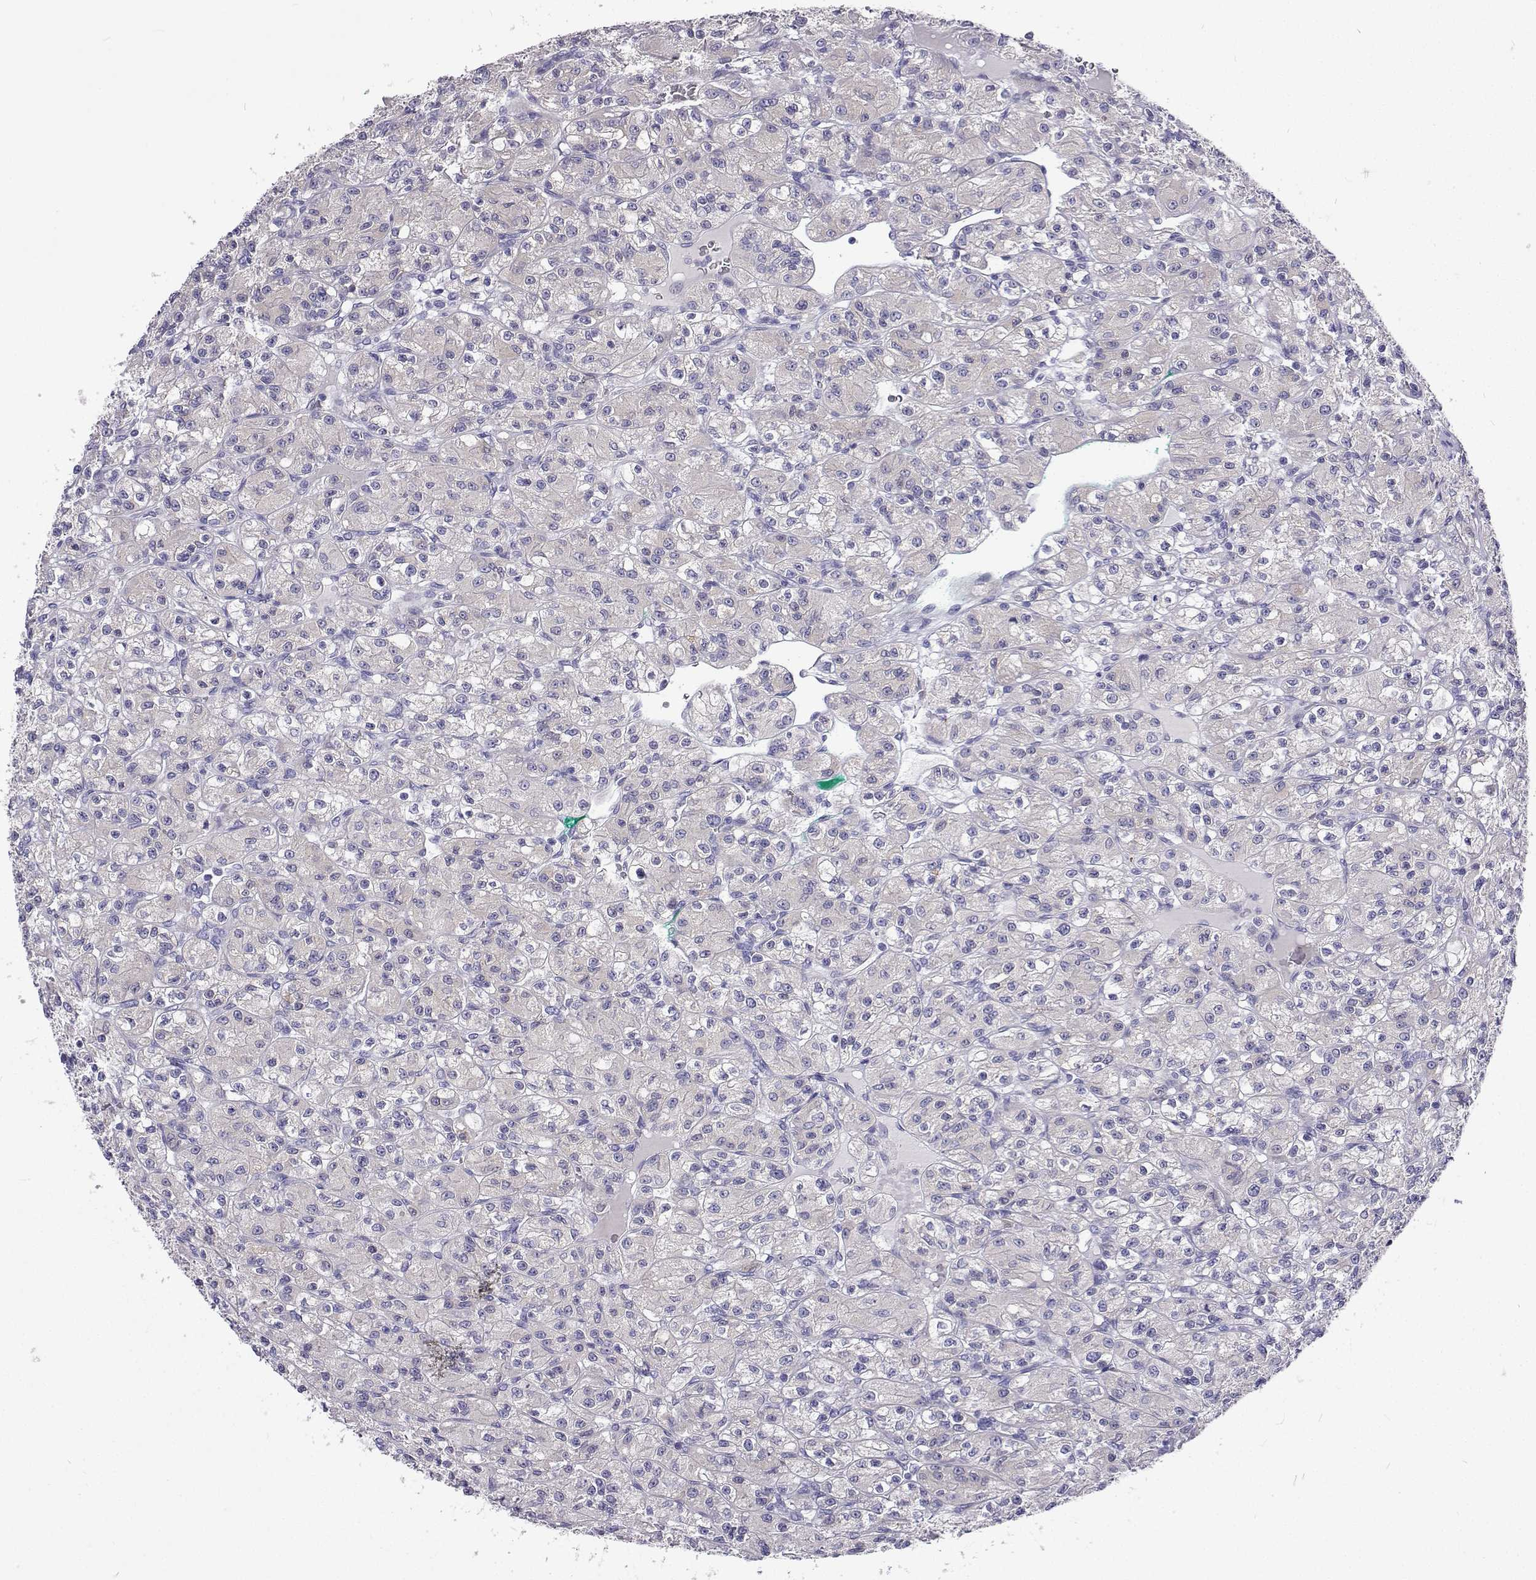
{"staining": {"intensity": "negative", "quantity": "none", "location": "none"}, "tissue": "renal cancer", "cell_type": "Tumor cells", "image_type": "cancer", "snomed": [{"axis": "morphology", "description": "Adenocarcinoma, NOS"}, {"axis": "topography", "description": "Kidney"}], "caption": "This is an immunohistochemistry photomicrograph of human adenocarcinoma (renal). There is no staining in tumor cells.", "gene": "LHFPL7", "patient": {"sex": "female", "age": 70}}